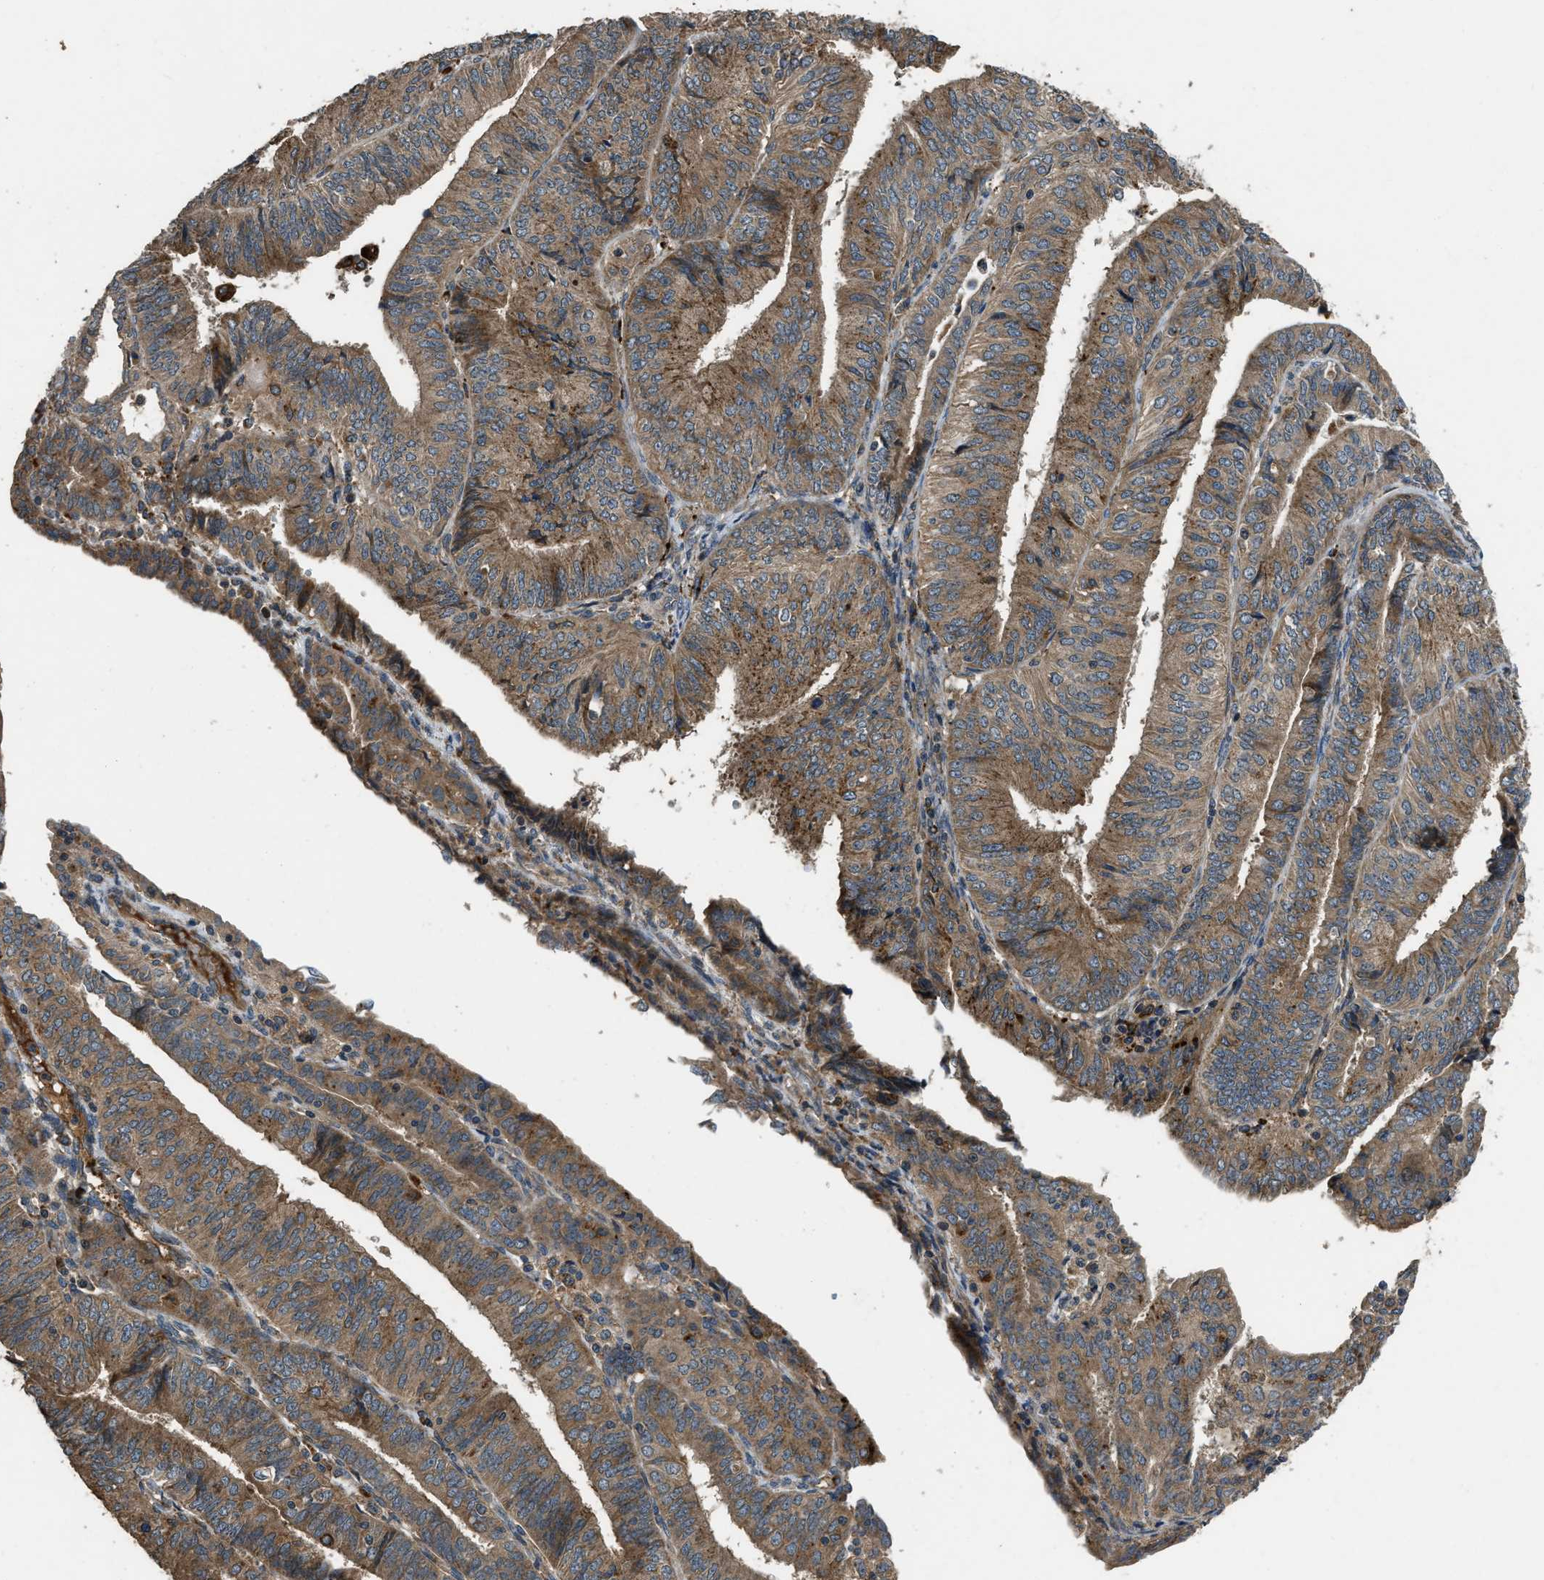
{"staining": {"intensity": "moderate", "quantity": ">75%", "location": "cytoplasmic/membranous"}, "tissue": "endometrial cancer", "cell_type": "Tumor cells", "image_type": "cancer", "snomed": [{"axis": "morphology", "description": "Adenocarcinoma, NOS"}, {"axis": "topography", "description": "Endometrium"}], "caption": "Human endometrial cancer stained with a brown dye displays moderate cytoplasmic/membranous positive staining in approximately >75% of tumor cells.", "gene": "GGH", "patient": {"sex": "female", "age": 58}}